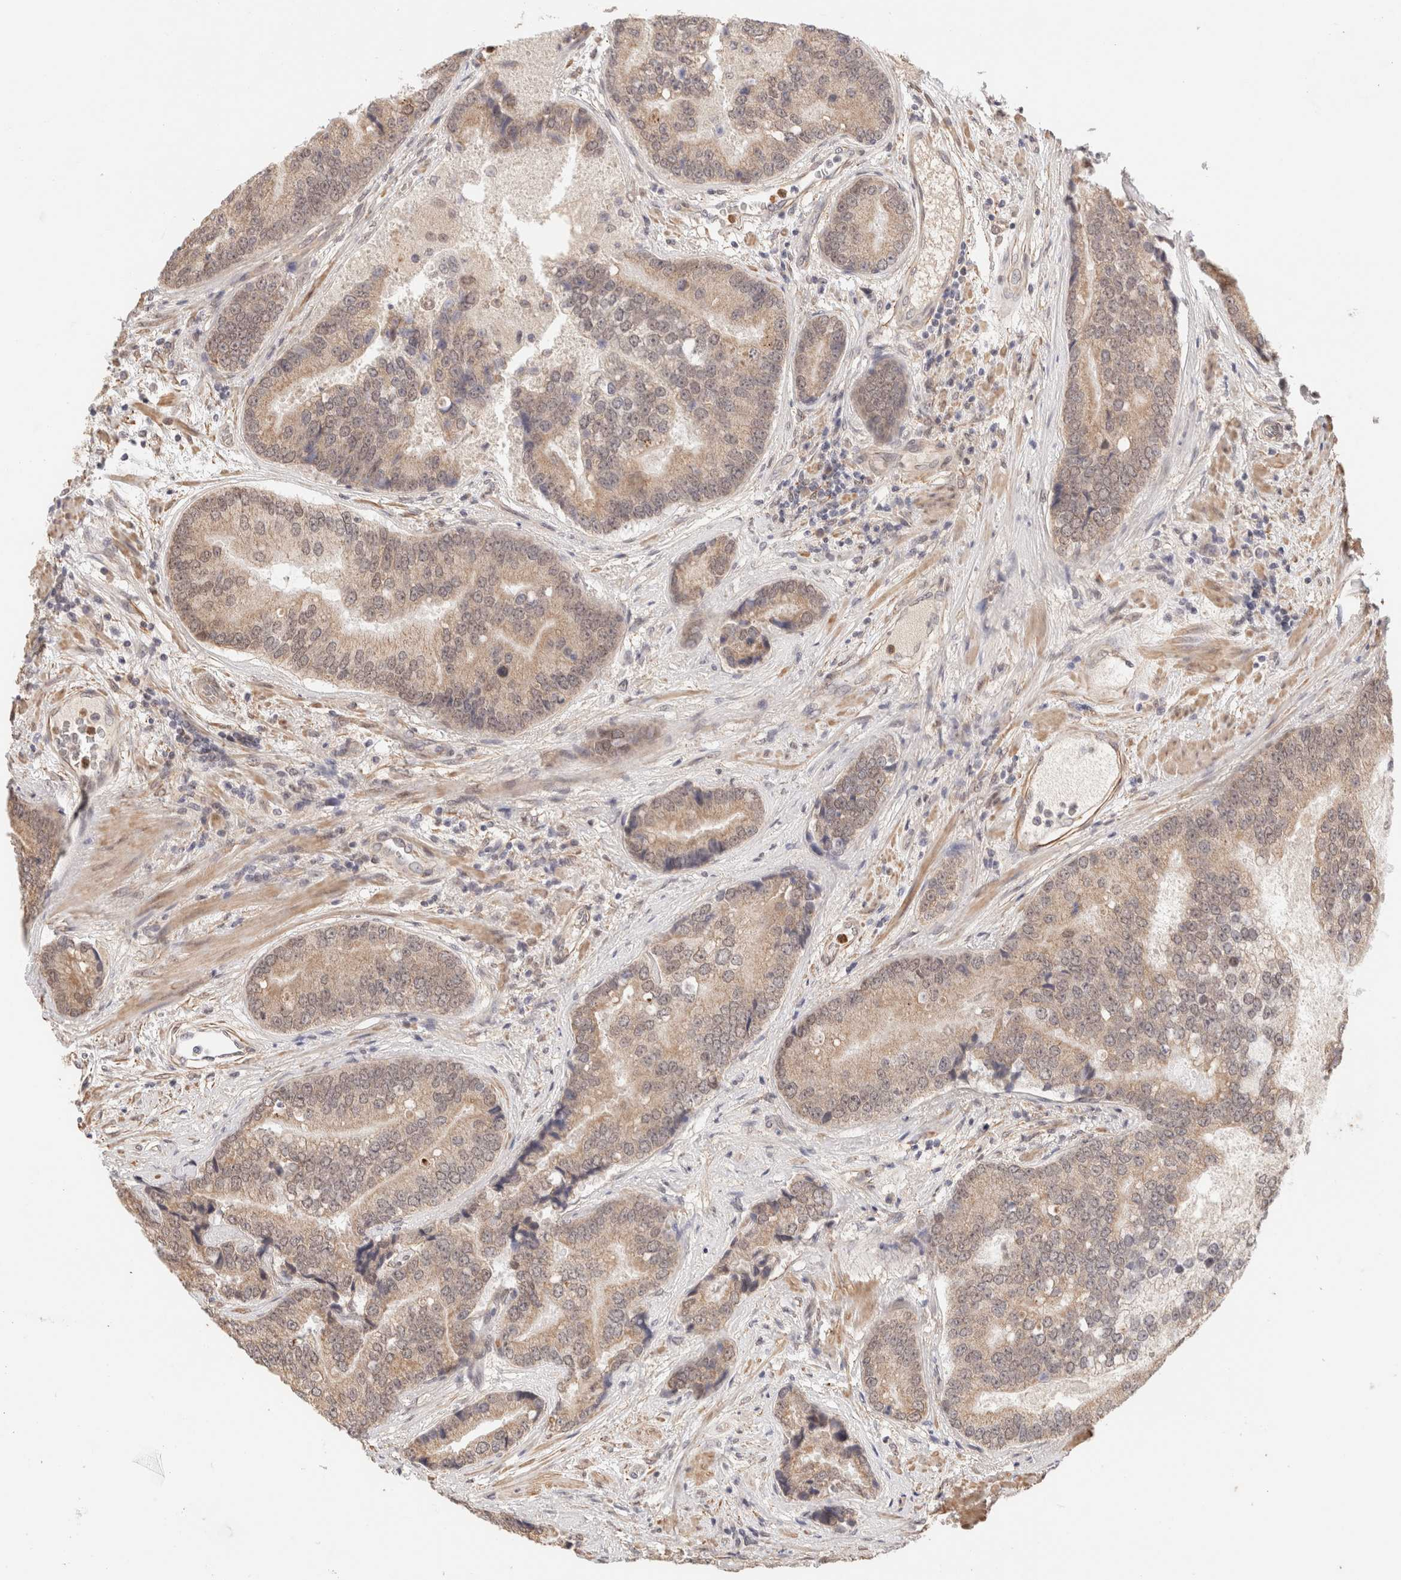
{"staining": {"intensity": "weak", "quantity": ">75%", "location": "cytoplasmic/membranous,nuclear"}, "tissue": "prostate cancer", "cell_type": "Tumor cells", "image_type": "cancer", "snomed": [{"axis": "morphology", "description": "Adenocarcinoma, High grade"}, {"axis": "topography", "description": "Prostate"}], "caption": "Human prostate cancer stained with a protein marker shows weak staining in tumor cells.", "gene": "BRPF3", "patient": {"sex": "male", "age": 70}}